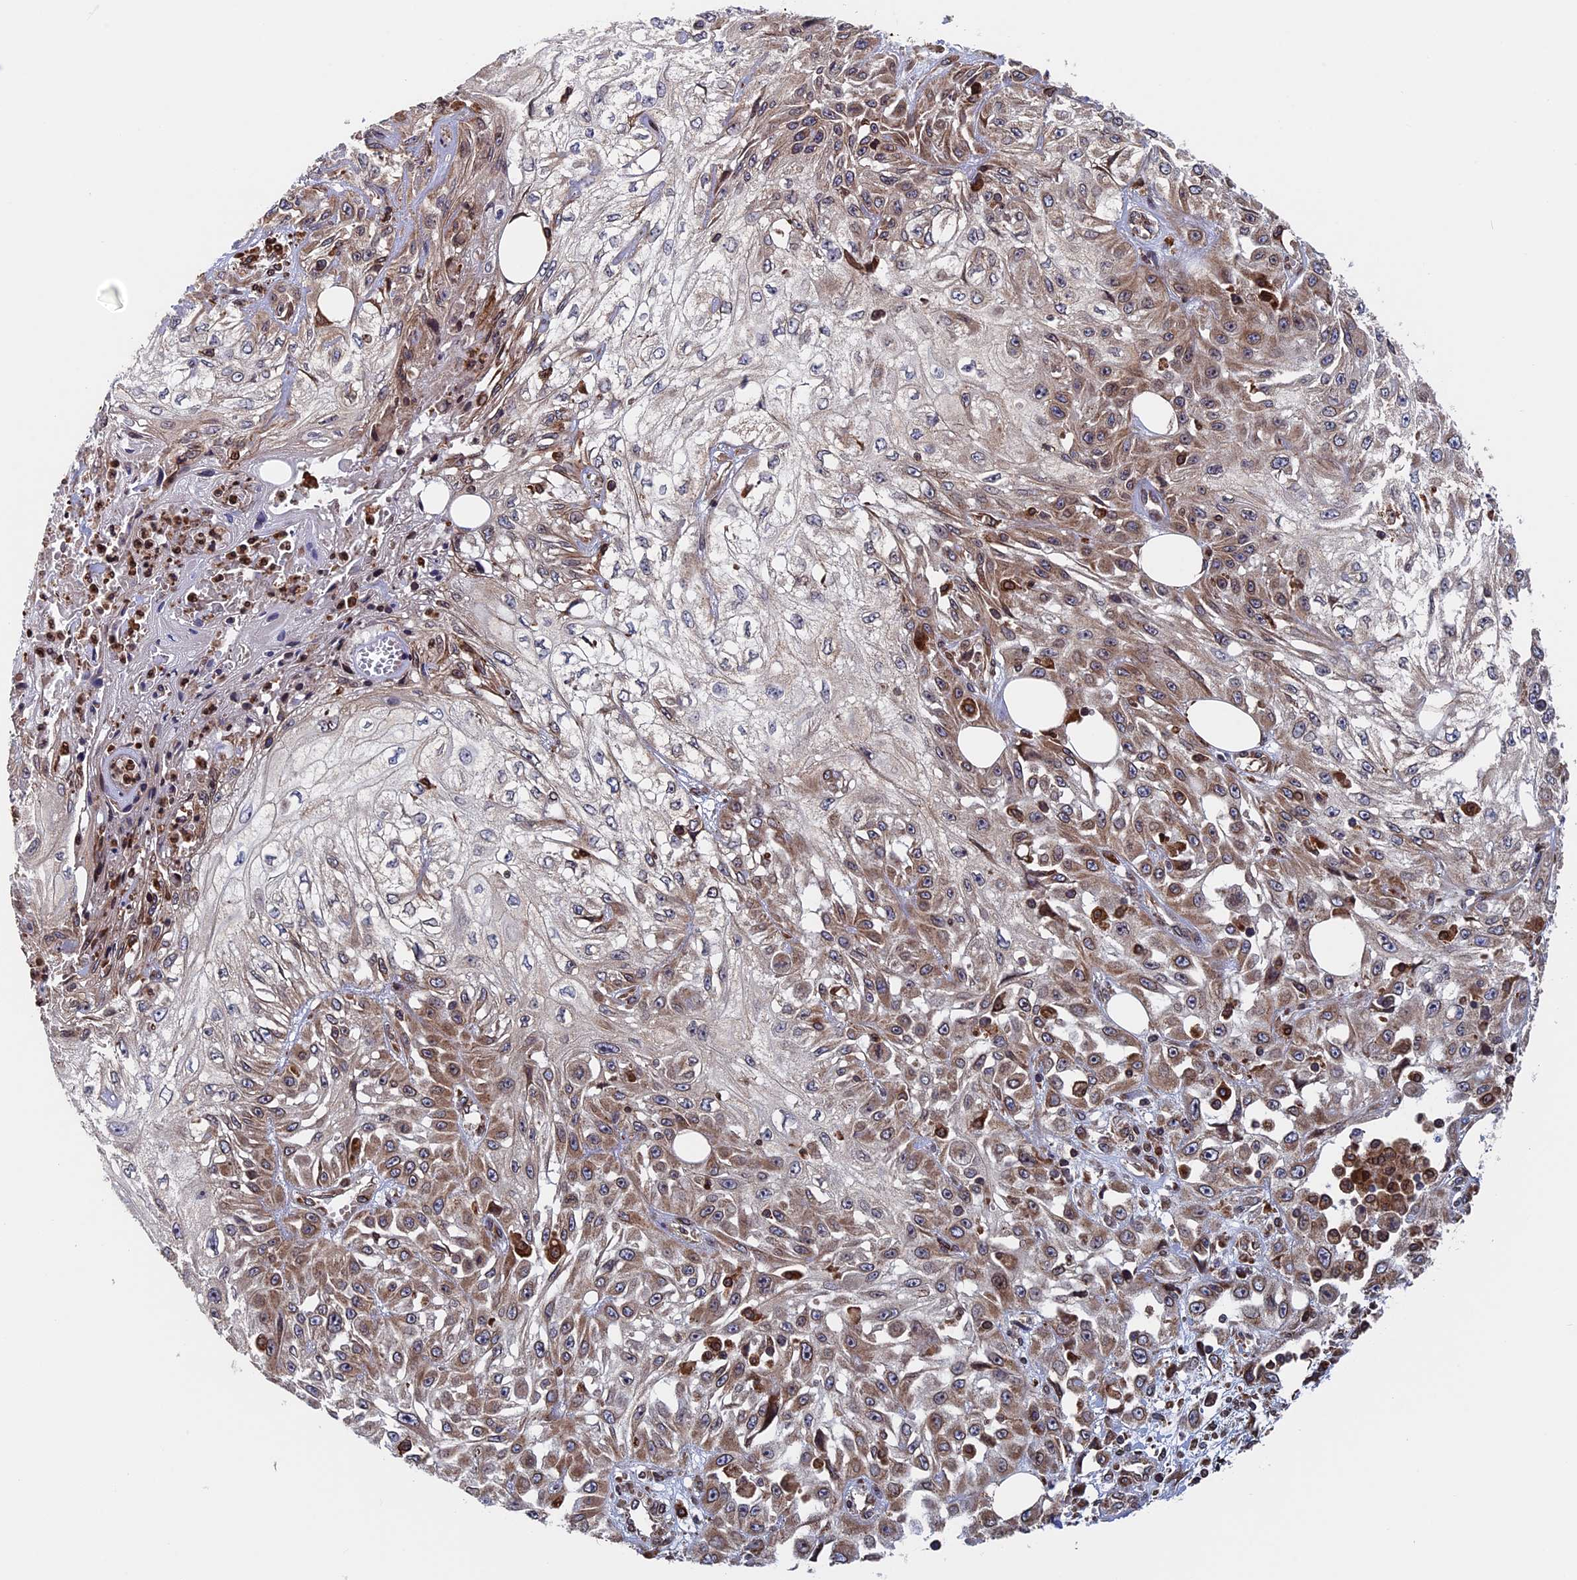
{"staining": {"intensity": "moderate", "quantity": "25%-75%", "location": "cytoplasmic/membranous"}, "tissue": "skin cancer", "cell_type": "Tumor cells", "image_type": "cancer", "snomed": [{"axis": "morphology", "description": "Squamous cell carcinoma, NOS"}, {"axis": "morphology", "description": "Squamous cell carcinoma, metastatic, NOS"}, {"axis": "topography", "description": "Skin"}, {"axis": "topography", "description": "Lymph node"}], "caption": "Moderate cytoplasmic/membranous protein staining is present in approximately 25%-75% of tumor cells in squamous cell carcinoma (skin).", "gene": "RPUSD1", "patient": {"sex": "male", "age": 75}}